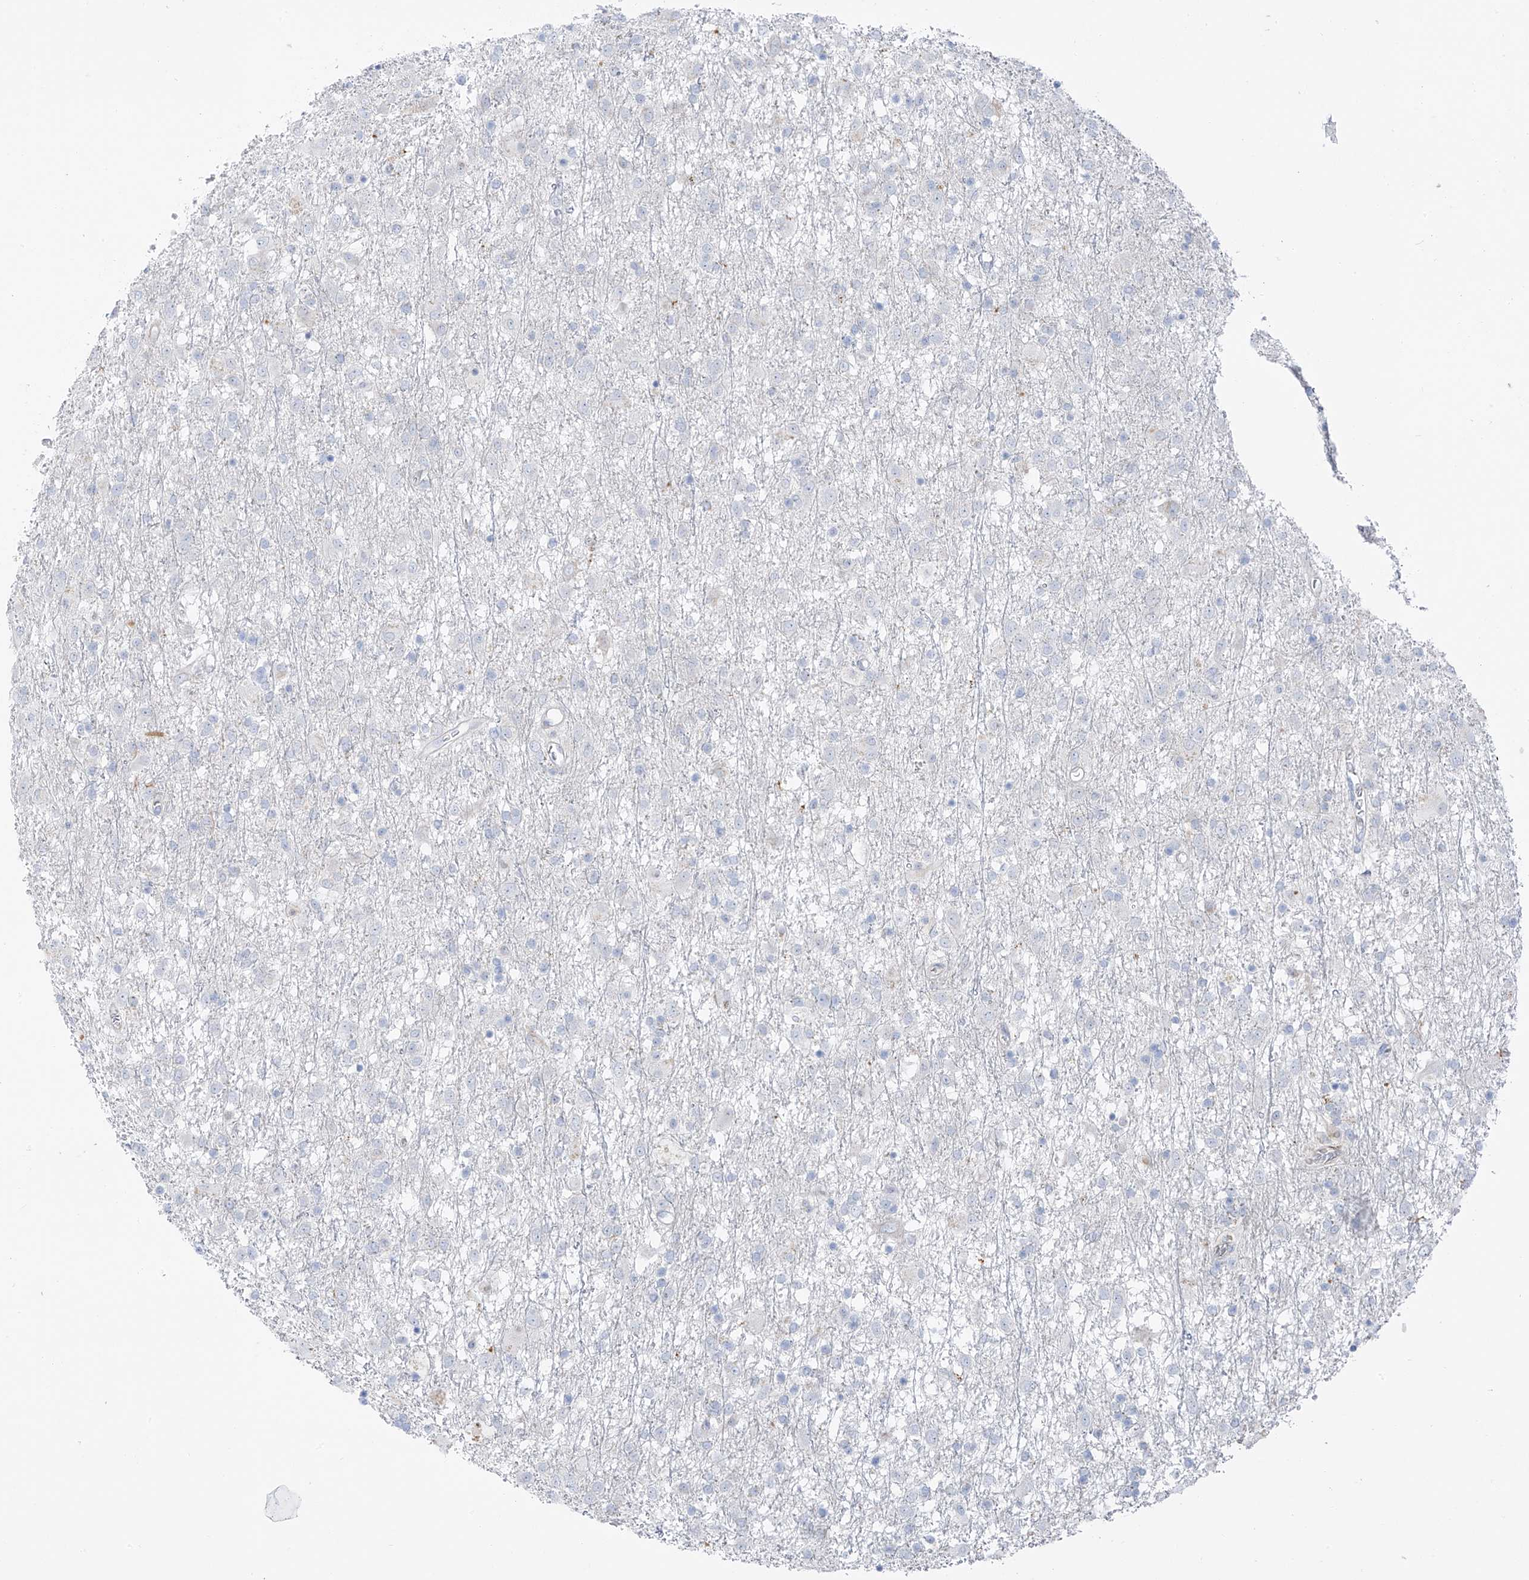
{"staining": {"intensity": "negative", "quantity": "none", "location": "none"}, "tissue": "glioma", "cell_type": "Tumor cells", "image_type": "cancer", "snomed": [{"axis": "morphology", "description": "Glioma, malignant, Low grade"}, {"axis": "topography", "description": "Brain"}], "caption": "Immunohistochemistry (IHC) of malignant glioma (low-grade) shows no staining in tumor cells.", "gene": "TAL2", "patient": {"sex": "male", "age": 65}}